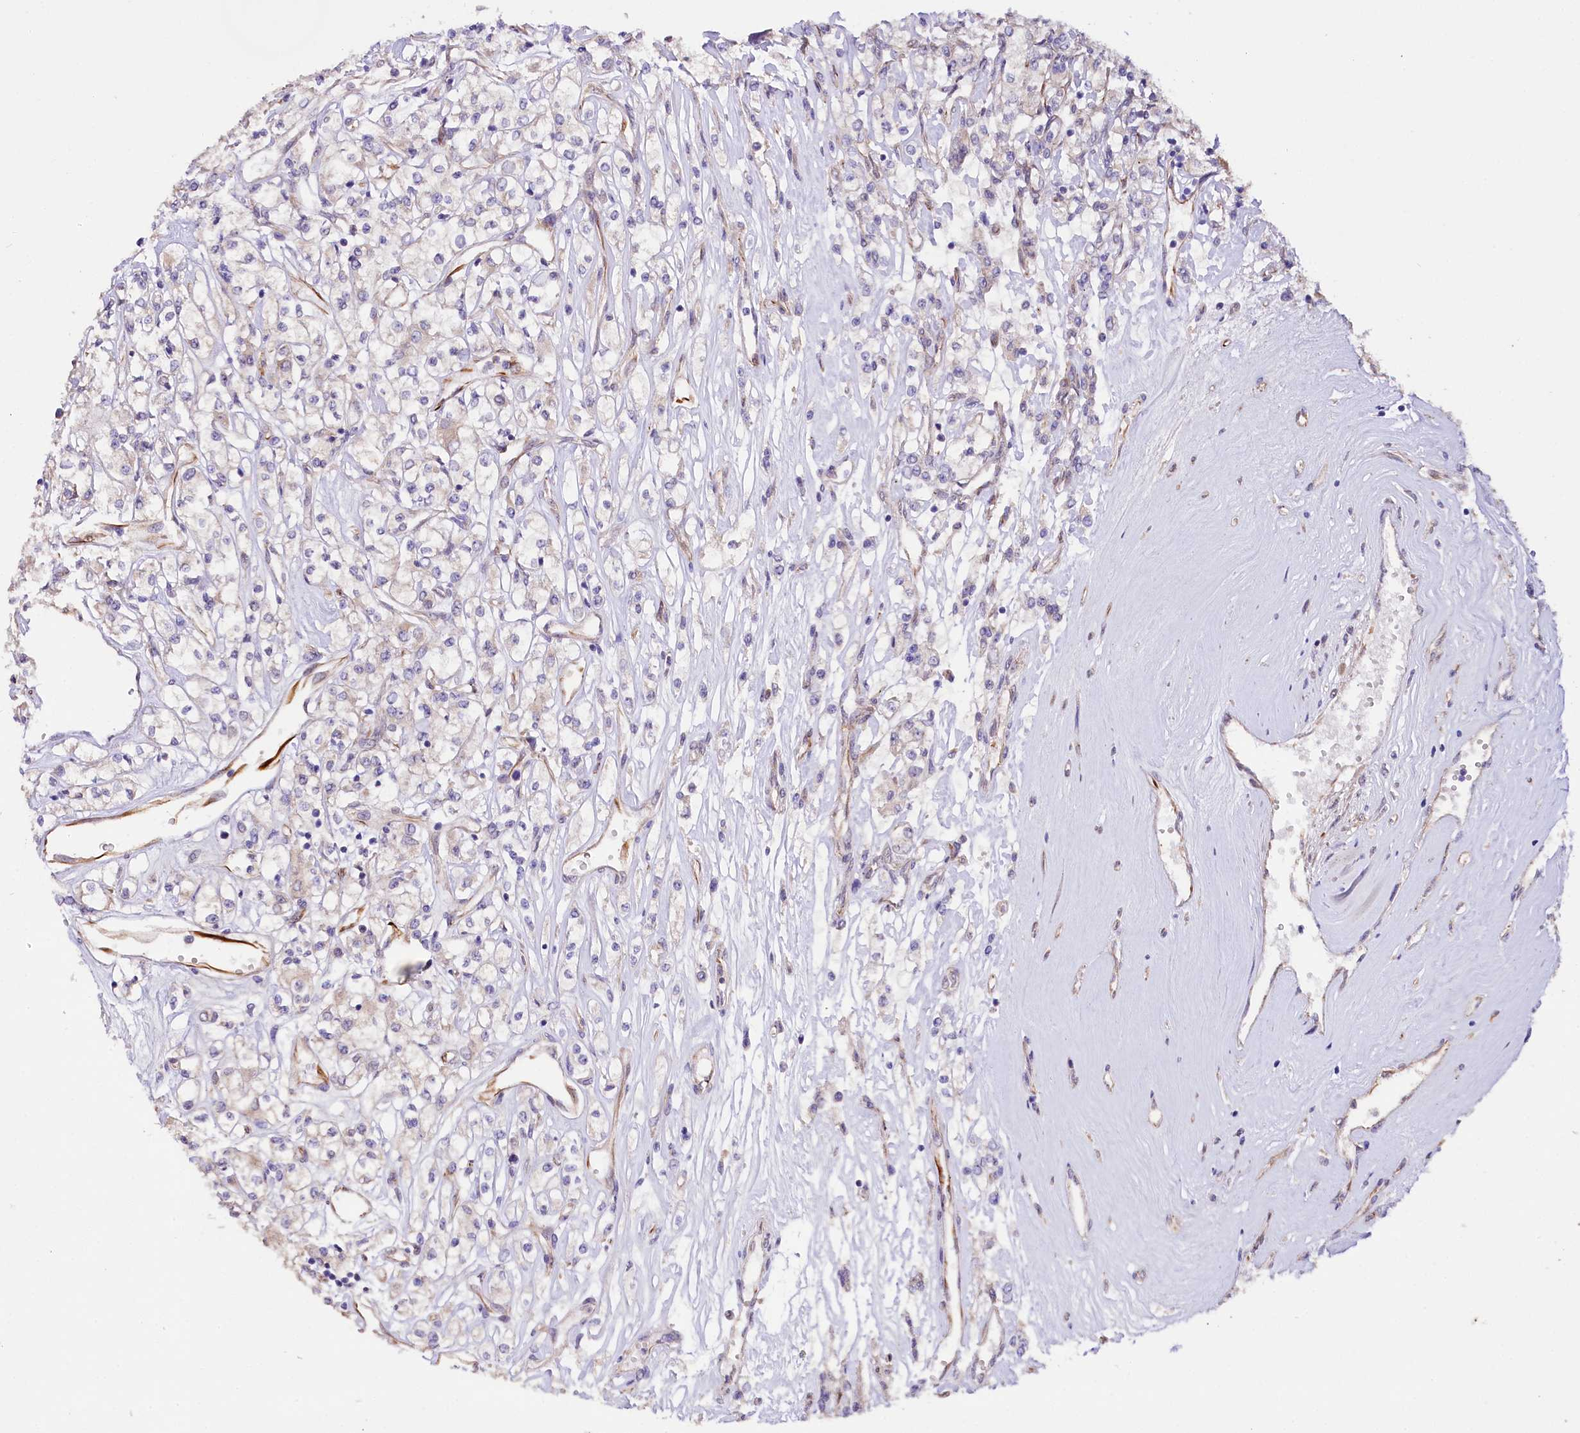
{"staining": {"intensity": "negative", "quantity": "none", "location": "none"}, "tissue": "renal cancer", "cell_type": "Tumor cells", "image_type": "cancer", "snomed": [{"axis": "morphology", "description": "Adenocarcinoma, NOS"}, {"axis": "topography", "description": "Kidney"}], "caption": "There is no significant staining in tumor cells of renal cancer. (Stains: DAB IHC with hematoxylin counter stain, Microscopy: brightfield microscopy at high magnification).", "gene": "TTC12", "patient": {"sex": "female", "age": 59}}